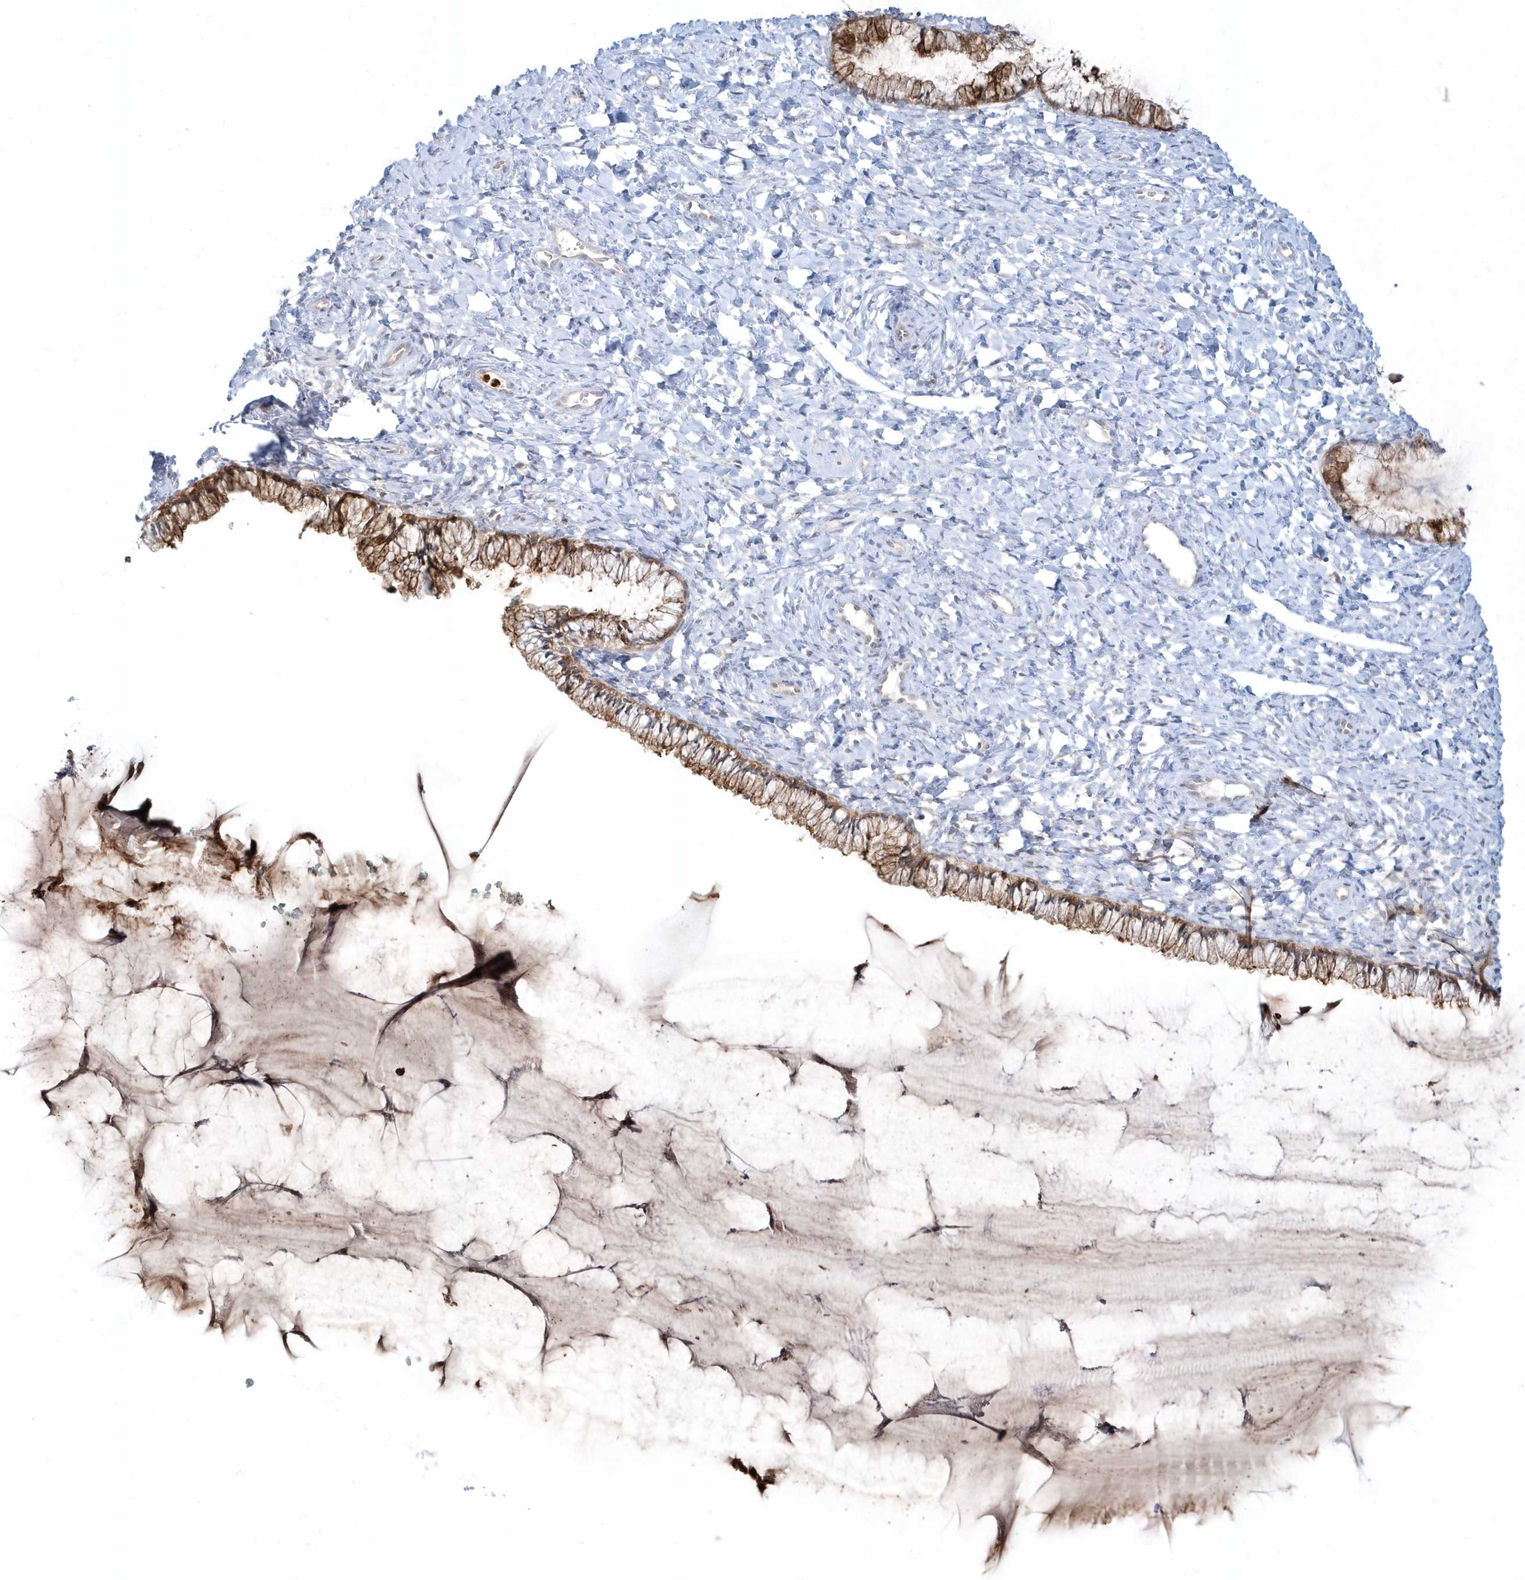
{"staining": {"intensity": "moderate", "quantity": ">75%", "location": "cytoplasmic/membranous"}, "tissue": "cervix", "cell_type": "Glandular cells", "image_type": "normal", "snomed": [{"axis": "morphology", "description": "Normal tissue, NOS"}, {"axis": "morphology", "description": "Adenocarcinoma, NOS"}, {"axis": "topography", "description": "Cervix"}], "caption": "Brown immunohistochemical staining in benign cervix shows moderate cytoplasmic/membranous expression in about >75% of glandular cells. (DAB (3,3'-diaminobenzidine) IHC with brightfield microscopy, high magnification).", "gene": "RNF7", "patient": {"sex": "female", "age": 29}}